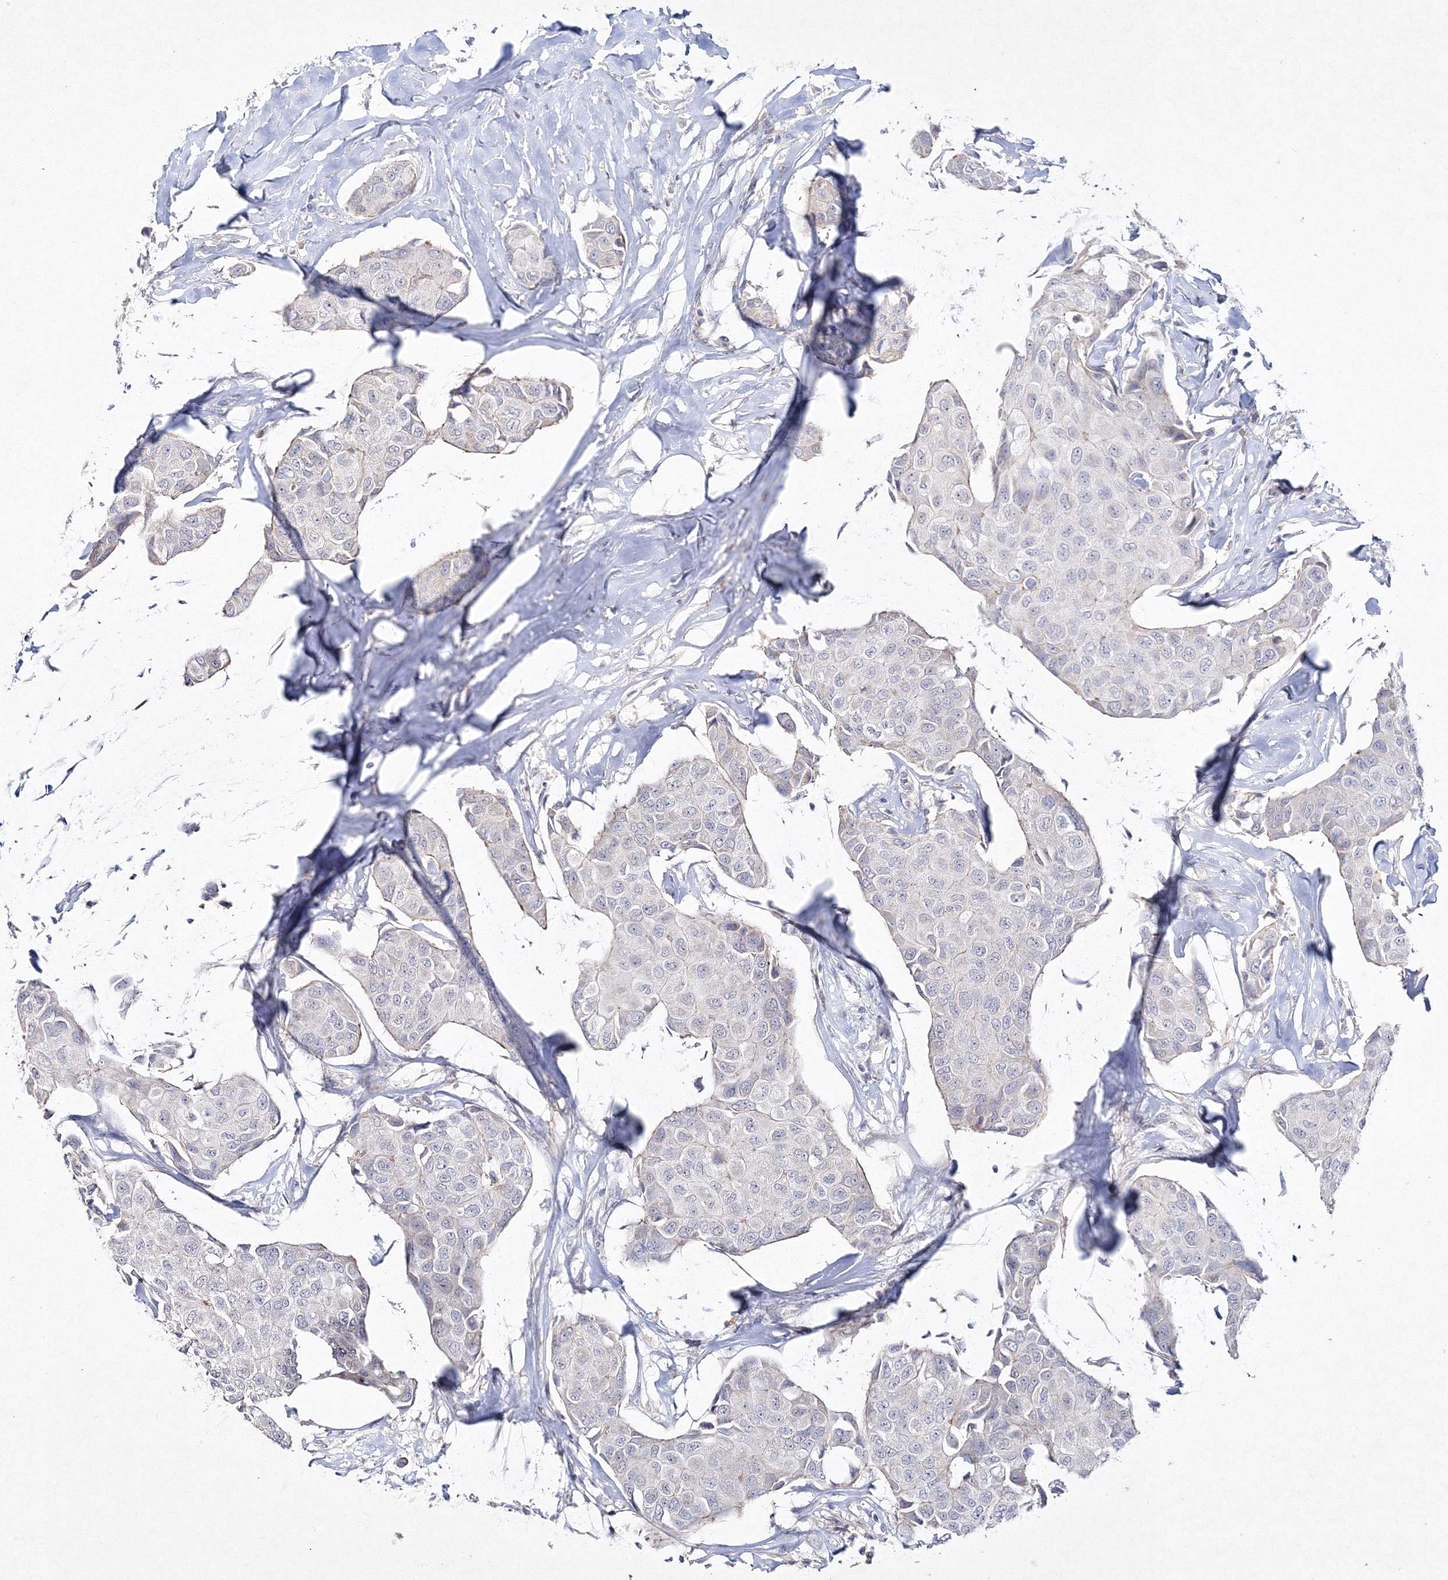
{"staining": {"intensity": "negative", "quantity": "none", "location": "none"}, "tissue": "breast cancer", "cell_type": "Tumor cells", "image_type": "cancer", "snomed": [{"axis": "morphology", "description": "Duct carcinoma"}, {"axis": "topography", "description": "Breast"}], "caption": "There is no significant staining in tumor cells of breast intraductal carcinoma. (Stains: DAB (3,3'-diaminobenzidine) IHC with hematoxylin counter stain, Microscopy: brightfield microscopy at high magnification).", "gene": "NEU4", "patient": {"sex": "female", "age": 80}}